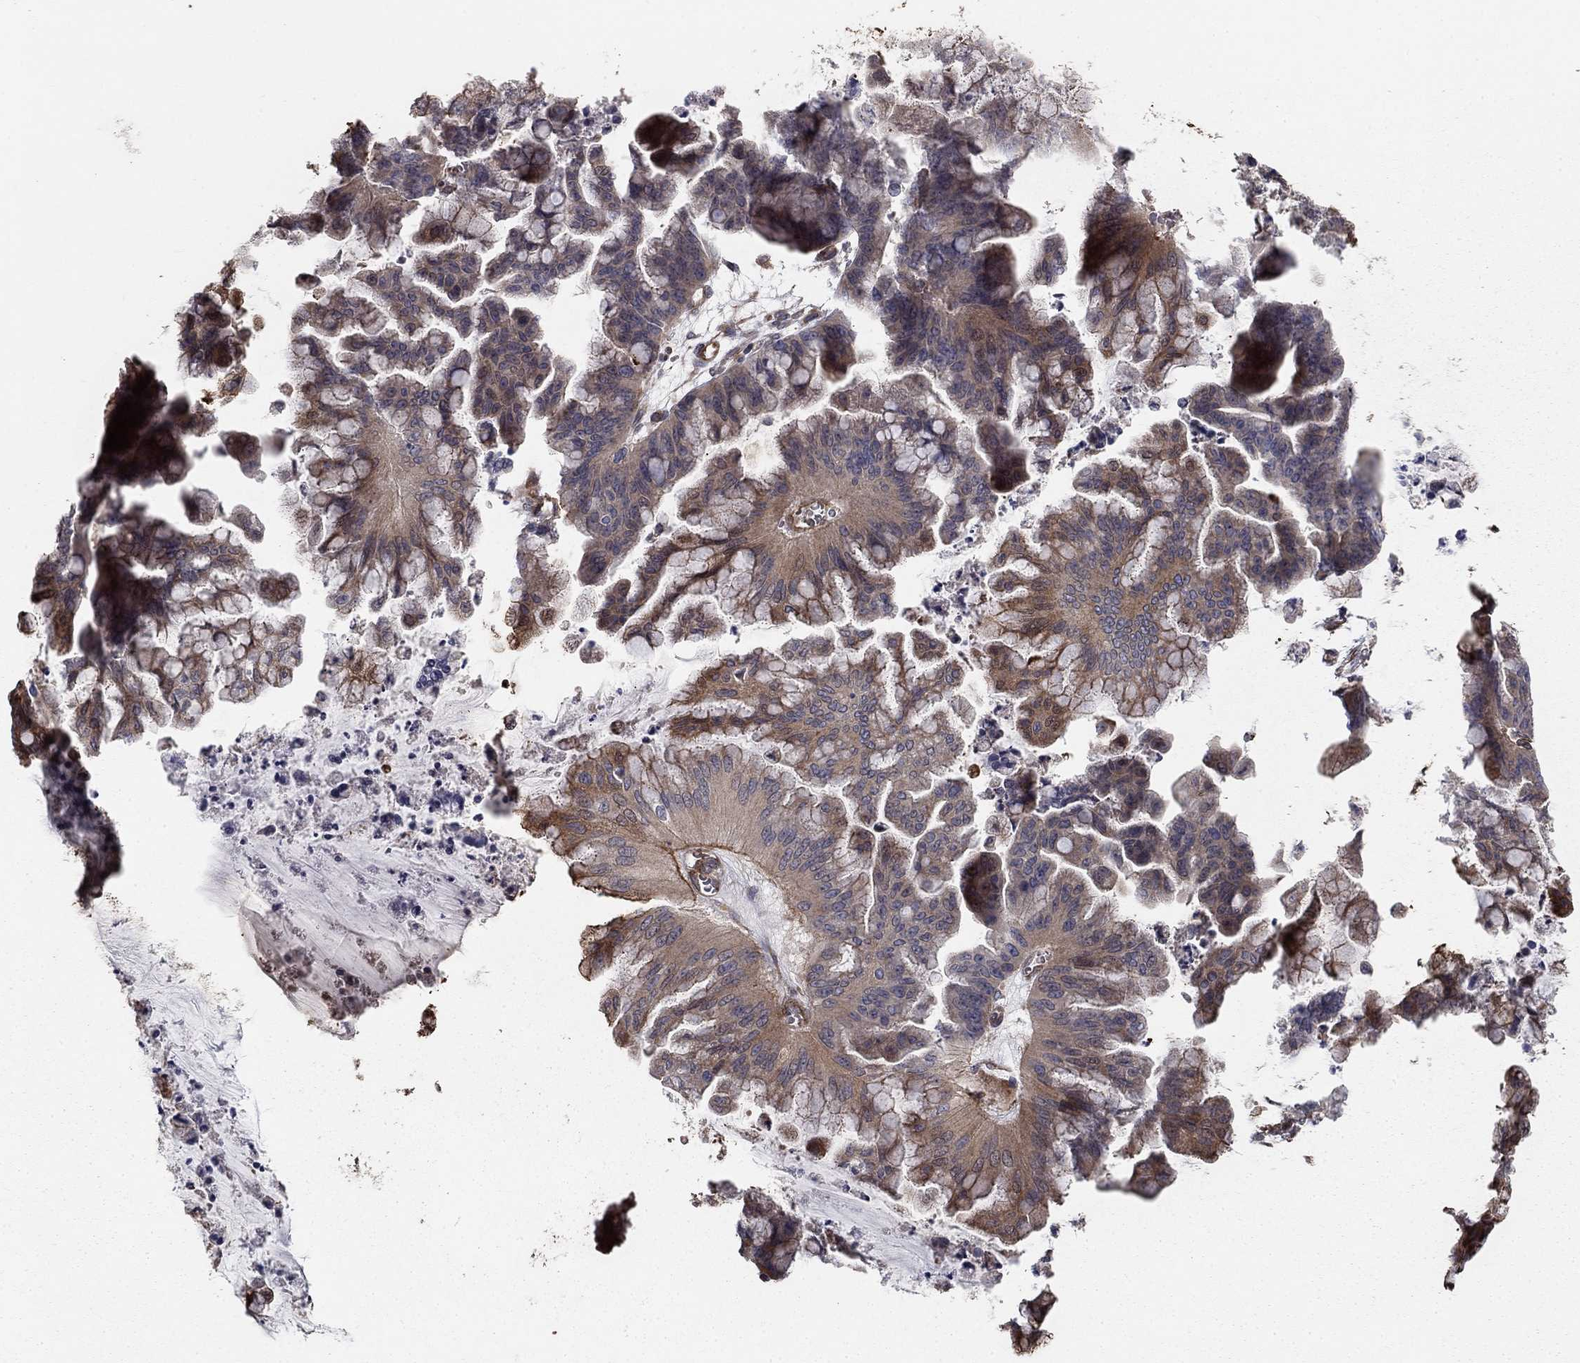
{"staining": {"intensity": "negative", "quantity": "none", "location": "none"}, "tissue": "ovarian cancer", "cell_type": "Tumor cells", "image_type": "cancer", "snomed": [{"axis": "morphology", "description": "Cystadenocarcinoma, mucinous, NOS"}, {"axis": "topography", "description": "Ovary"}], "caption": "Immunohistochemistry (IHC) histopathology image of ovarian cancer stained for a protein (brown), which exhibits no staining in tumor cells.", "gene": "HABP4", "patient": {"sex": "female", "age": 67}}